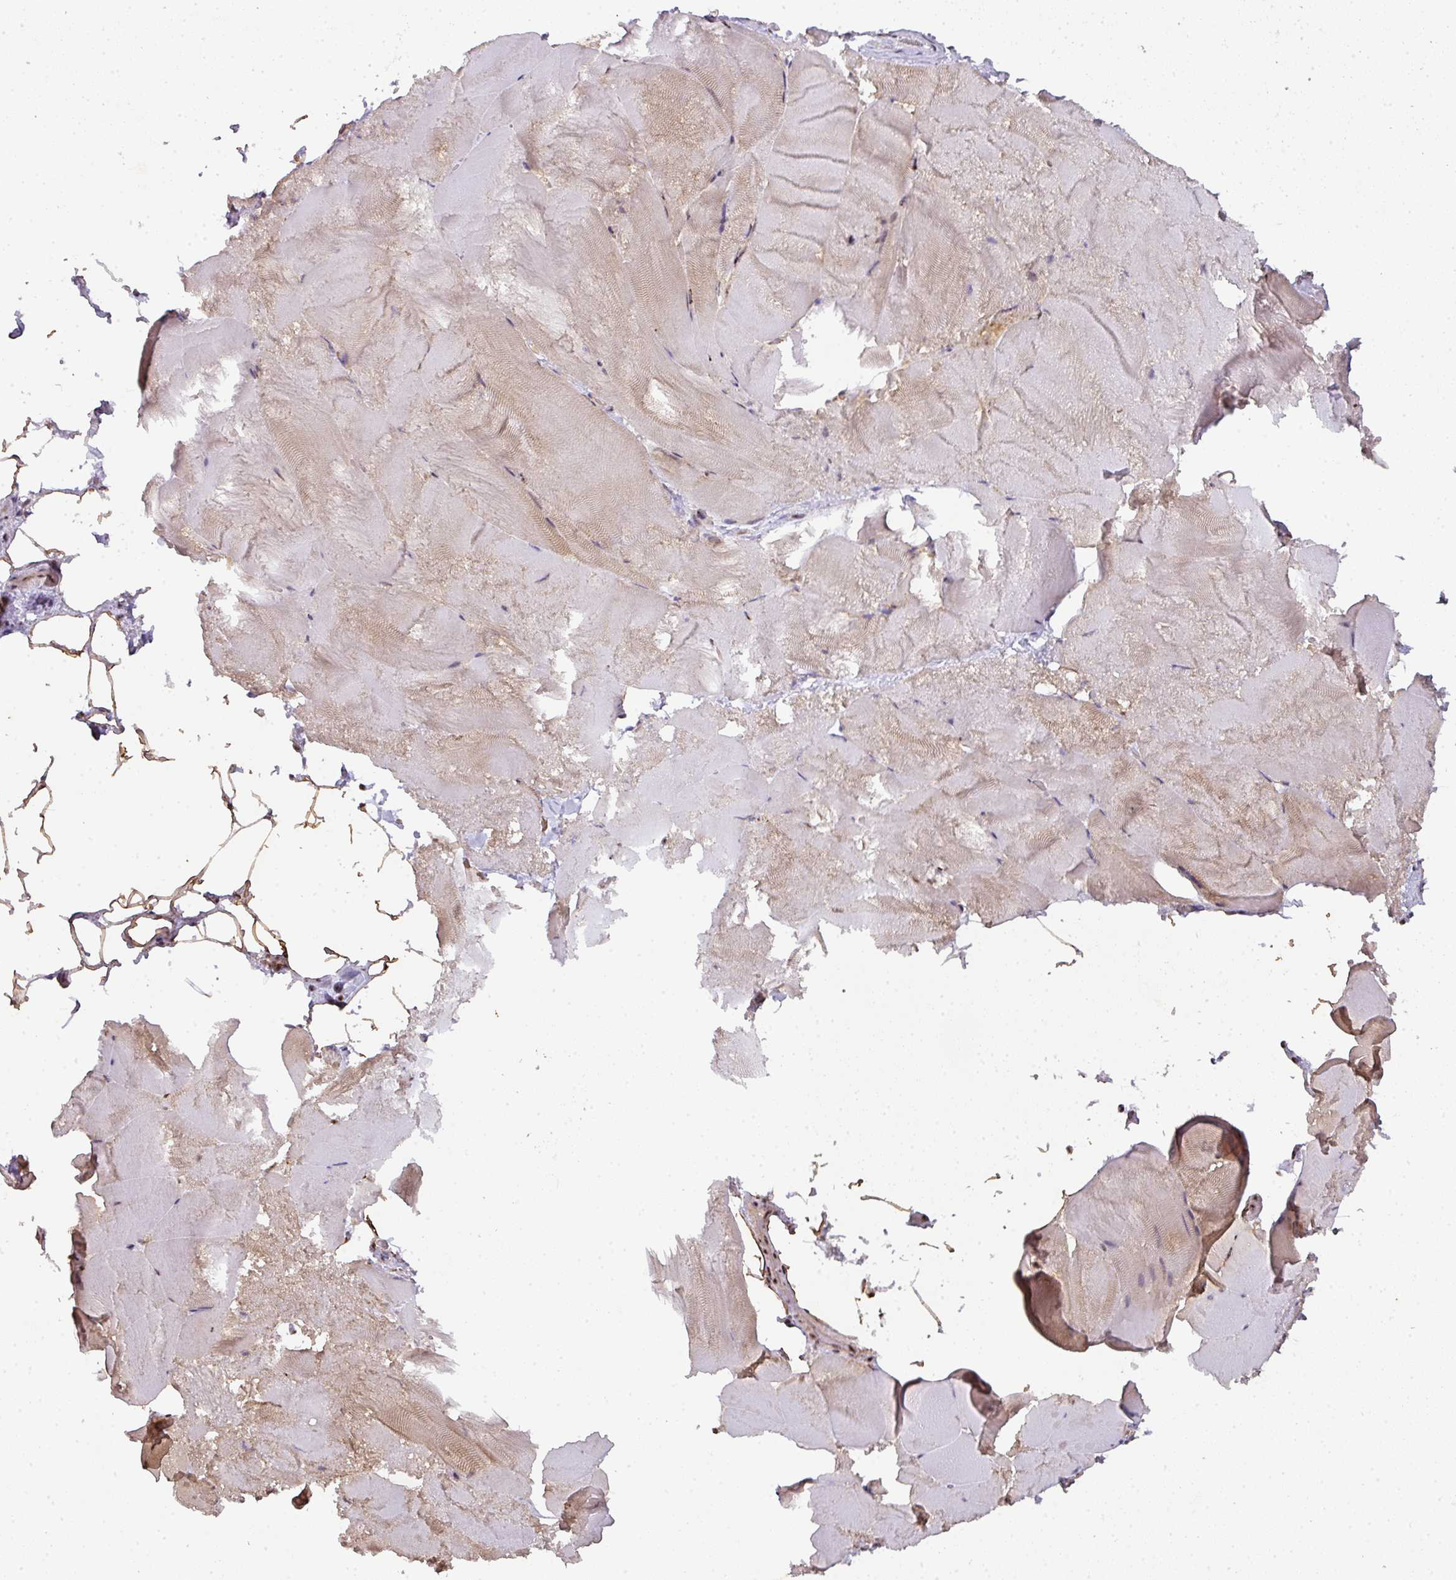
{"staining": {"intensity": "moderate", "quantity": "25%-75%", "location": "cytoplasmic/membranous,nuclear"}, "tissue": "skeletal muscle", "cell_type": "Myocytes", "image_type": "normal", "snomed": [{"axis": "morphology", "description": "Normal tissue, NOS"}, {"axis": "topography", "description": "Skeletal muscle"}], "caption": "Protein expression analysis of unremarkable skeletal muscle reveals moderate cytoplasmic/membranous,nuclear positivity in about 25%-75% of myocytes.", "gene": "RANBP9", "patient": {"sex": "female", "age": 64}}